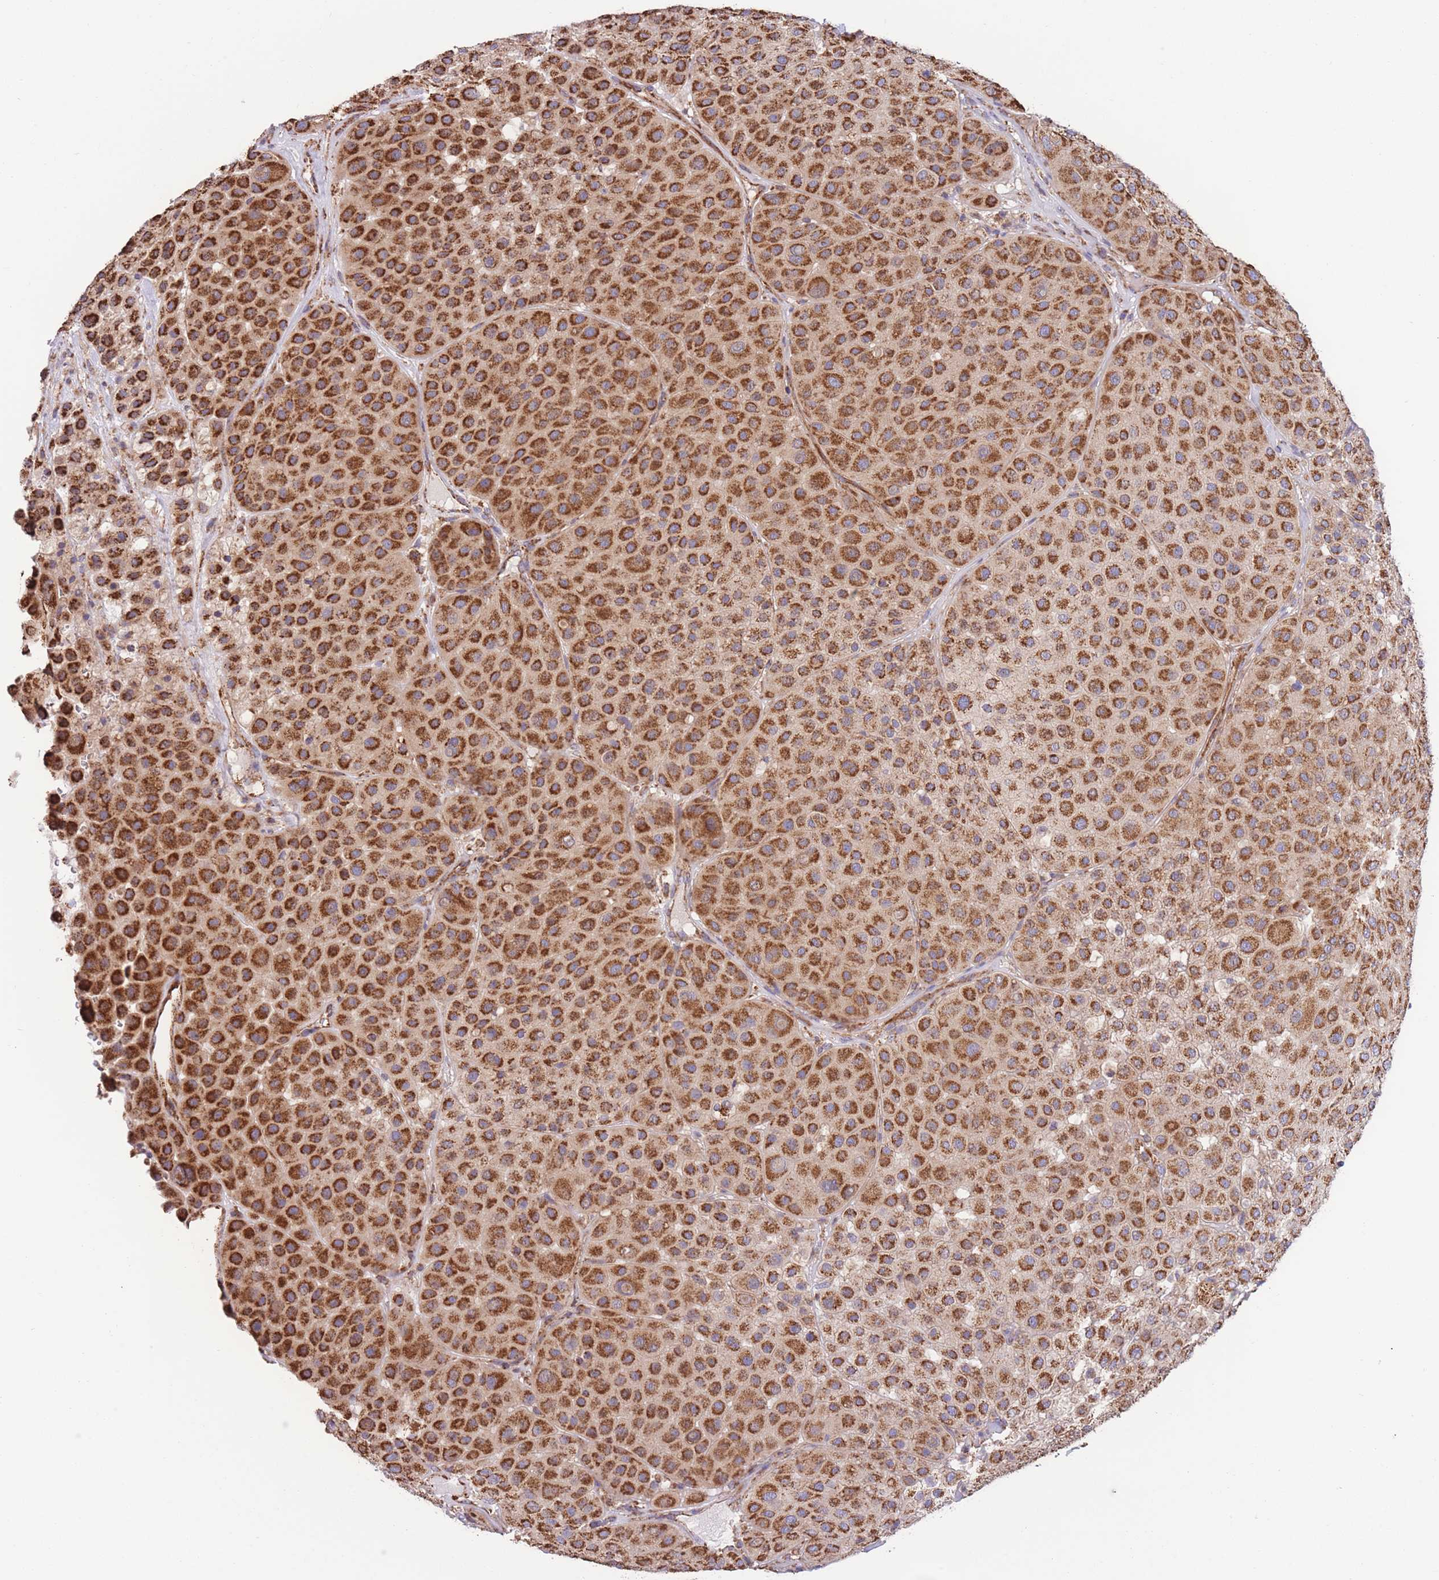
{"staining": {"intensity": "strong", "quantity": ">75%", "location": "cytoplasmic/membranous"}, "tissue": "melanoma", "cell_type": "Tumor cells", "image_type": "cancer", "snomed": [{"axis": "morphology", "description": "Malignant melanoma, Metastatic site"}, {"axis": "topography", "description": "Smooth muscle"}], "caption": "A photomicrograph of malignant melanoma (metastatic site) stained for a protein exhibits strong cytoplasmic/membranous brown staining in tumor cells. The staining was performed using DAB to visualize the protein expression in brown, while the nuclei were stained in blue with hematoxylin (Magnification: 20x).", "gene": "FKBP8", "patient": {"sex": "male", "age": 41}}